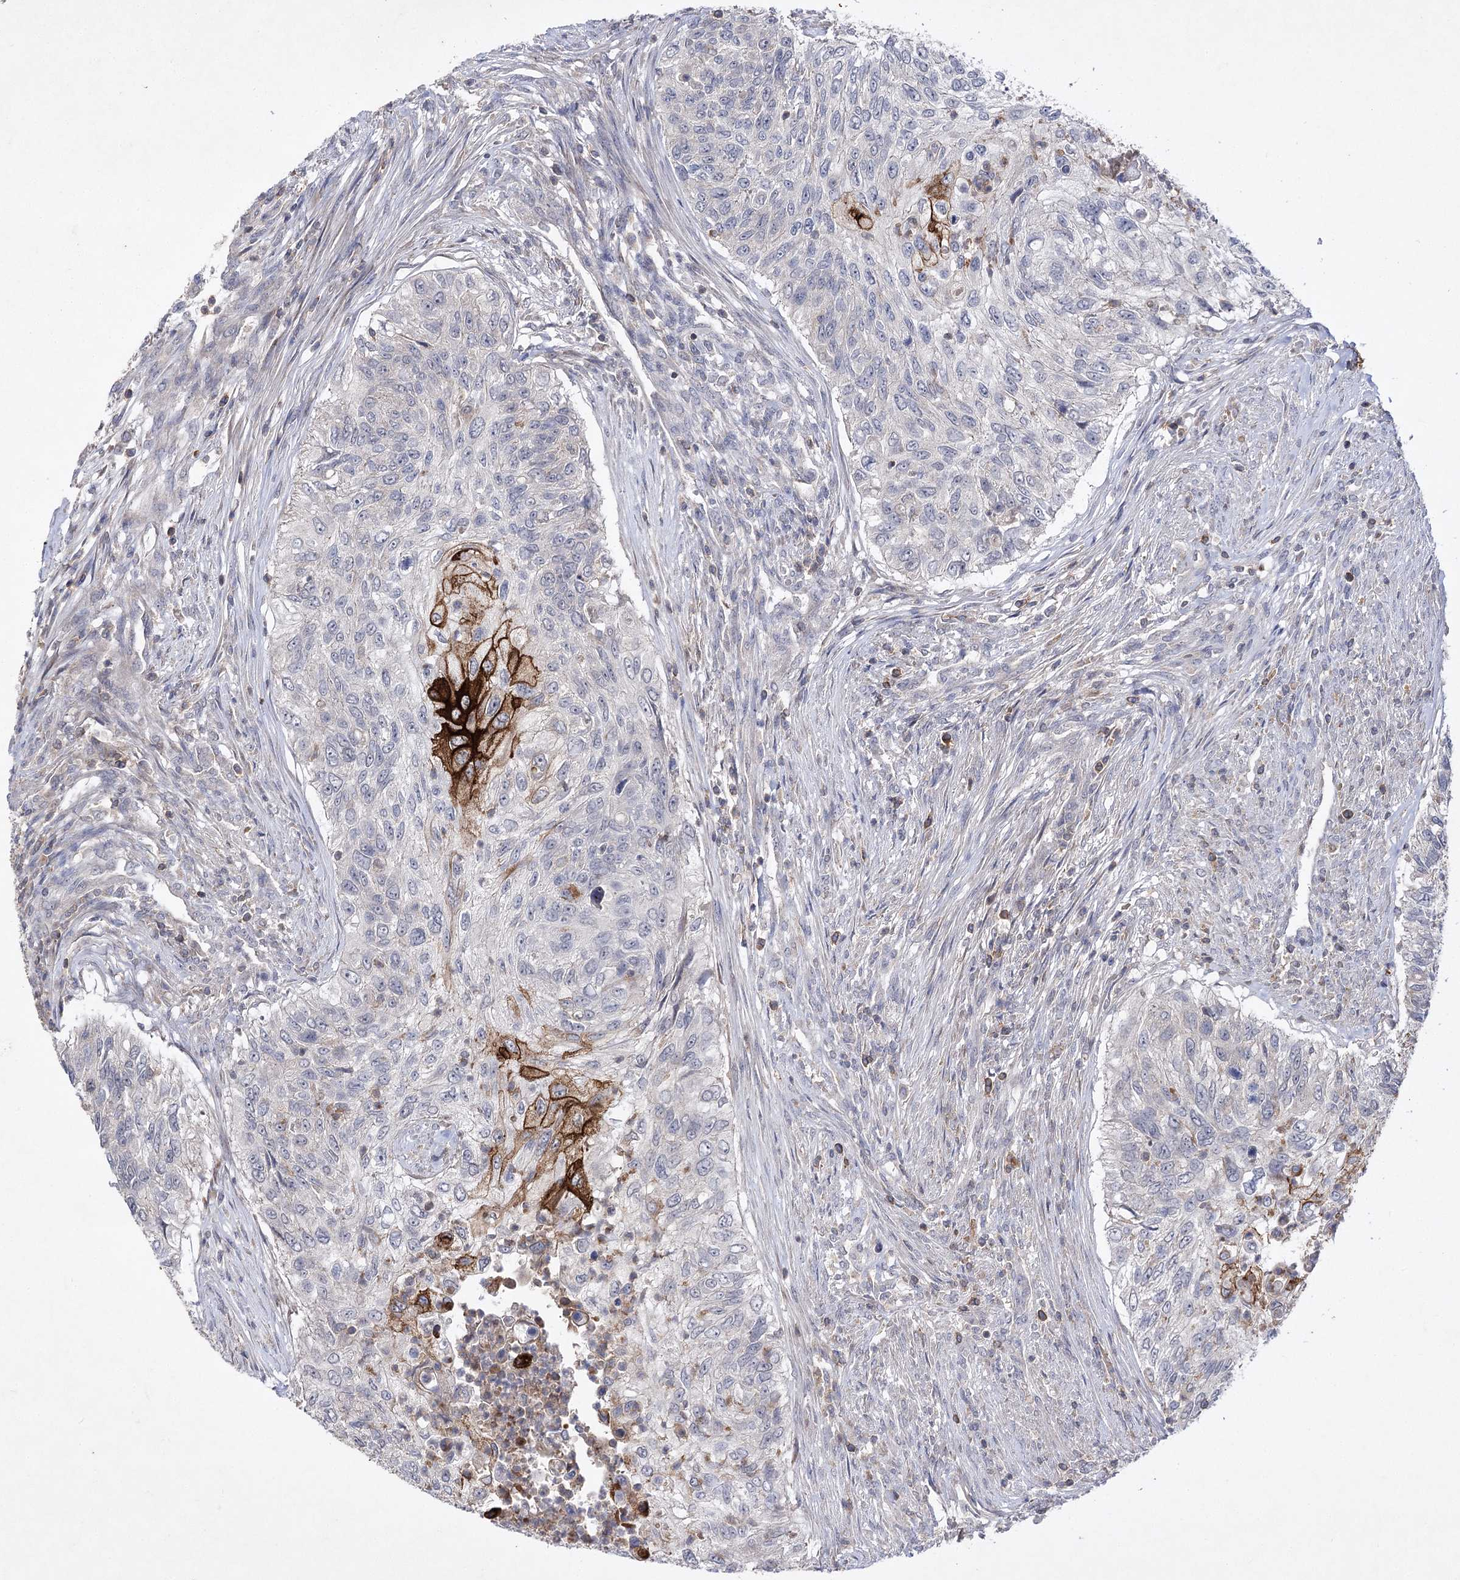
{"staining": {"intensity": "strong", "quantity": "<25%", "location": "cytoplasmic/membranous"}, "tissue": "urothelial cancer", "cell_type": "Tumor cells", "image_type": "cancer", "snomed": [{"axis": "morphology", "description": "Urothelial carcinoma, High grade"}, {"axis": "topography", "description": "Urinary bladder"}], "caption": "Immunohistochemistry (IHC) staining of high-grade urothelial carcinoma, which shows medium levels of strong cytoplasmic/membranous positivity in about <25% of tumor cells indicating strong cytoplasmic/membranous protein expression. The staining was performed using DAB (3,3'-diaminobenzidine) (brown) for protein detection and nuclei were counterstained in hematoxylin (blue).", "gene": "BCR", "patient": {"sex": "female", "age": 60}}